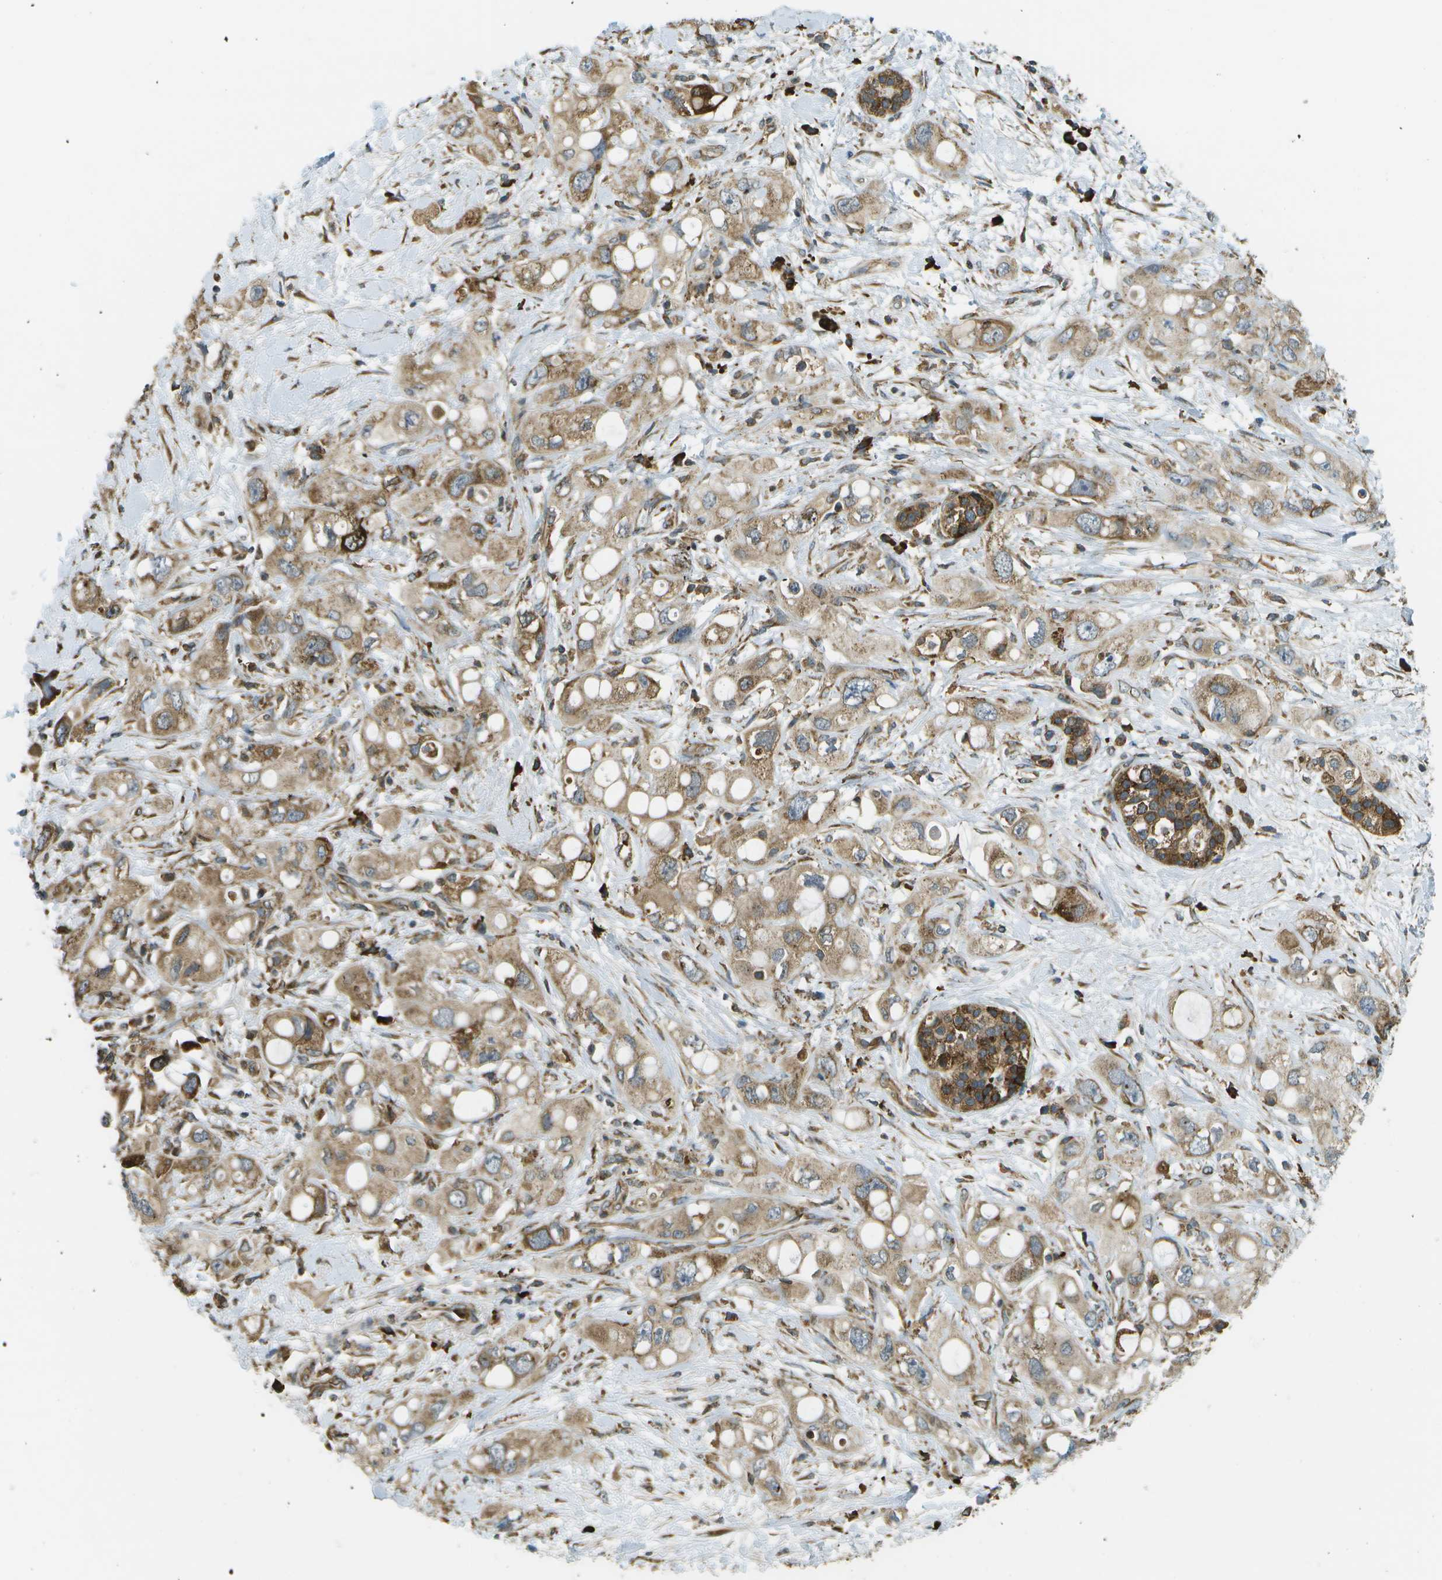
{"staining": {"intensity": "moderate", "quantity": ">75%", "location": "cytoplasmic/membranous"}, "tissue": "pancreatic cancer", "cell_type": "Tumor cells", "image_type": "cancer", "snomed": [{"axis": "morphology", "description": "Adenocarcinoma, NOS"}, {"axis": "topography", "description": "Pancreas"}], "caption": "Protein expression analysis of adenocarcinoma (pancreatic) shows moderate cytoplasmic/membranous expression in about >75% of tumor cells. (DAB (3,3'-diaminobenzidine) = brown stain, brightfield microscopy at high magnification).", "gene": "USP30", "patient": {"sex": "female", "age": 56}}